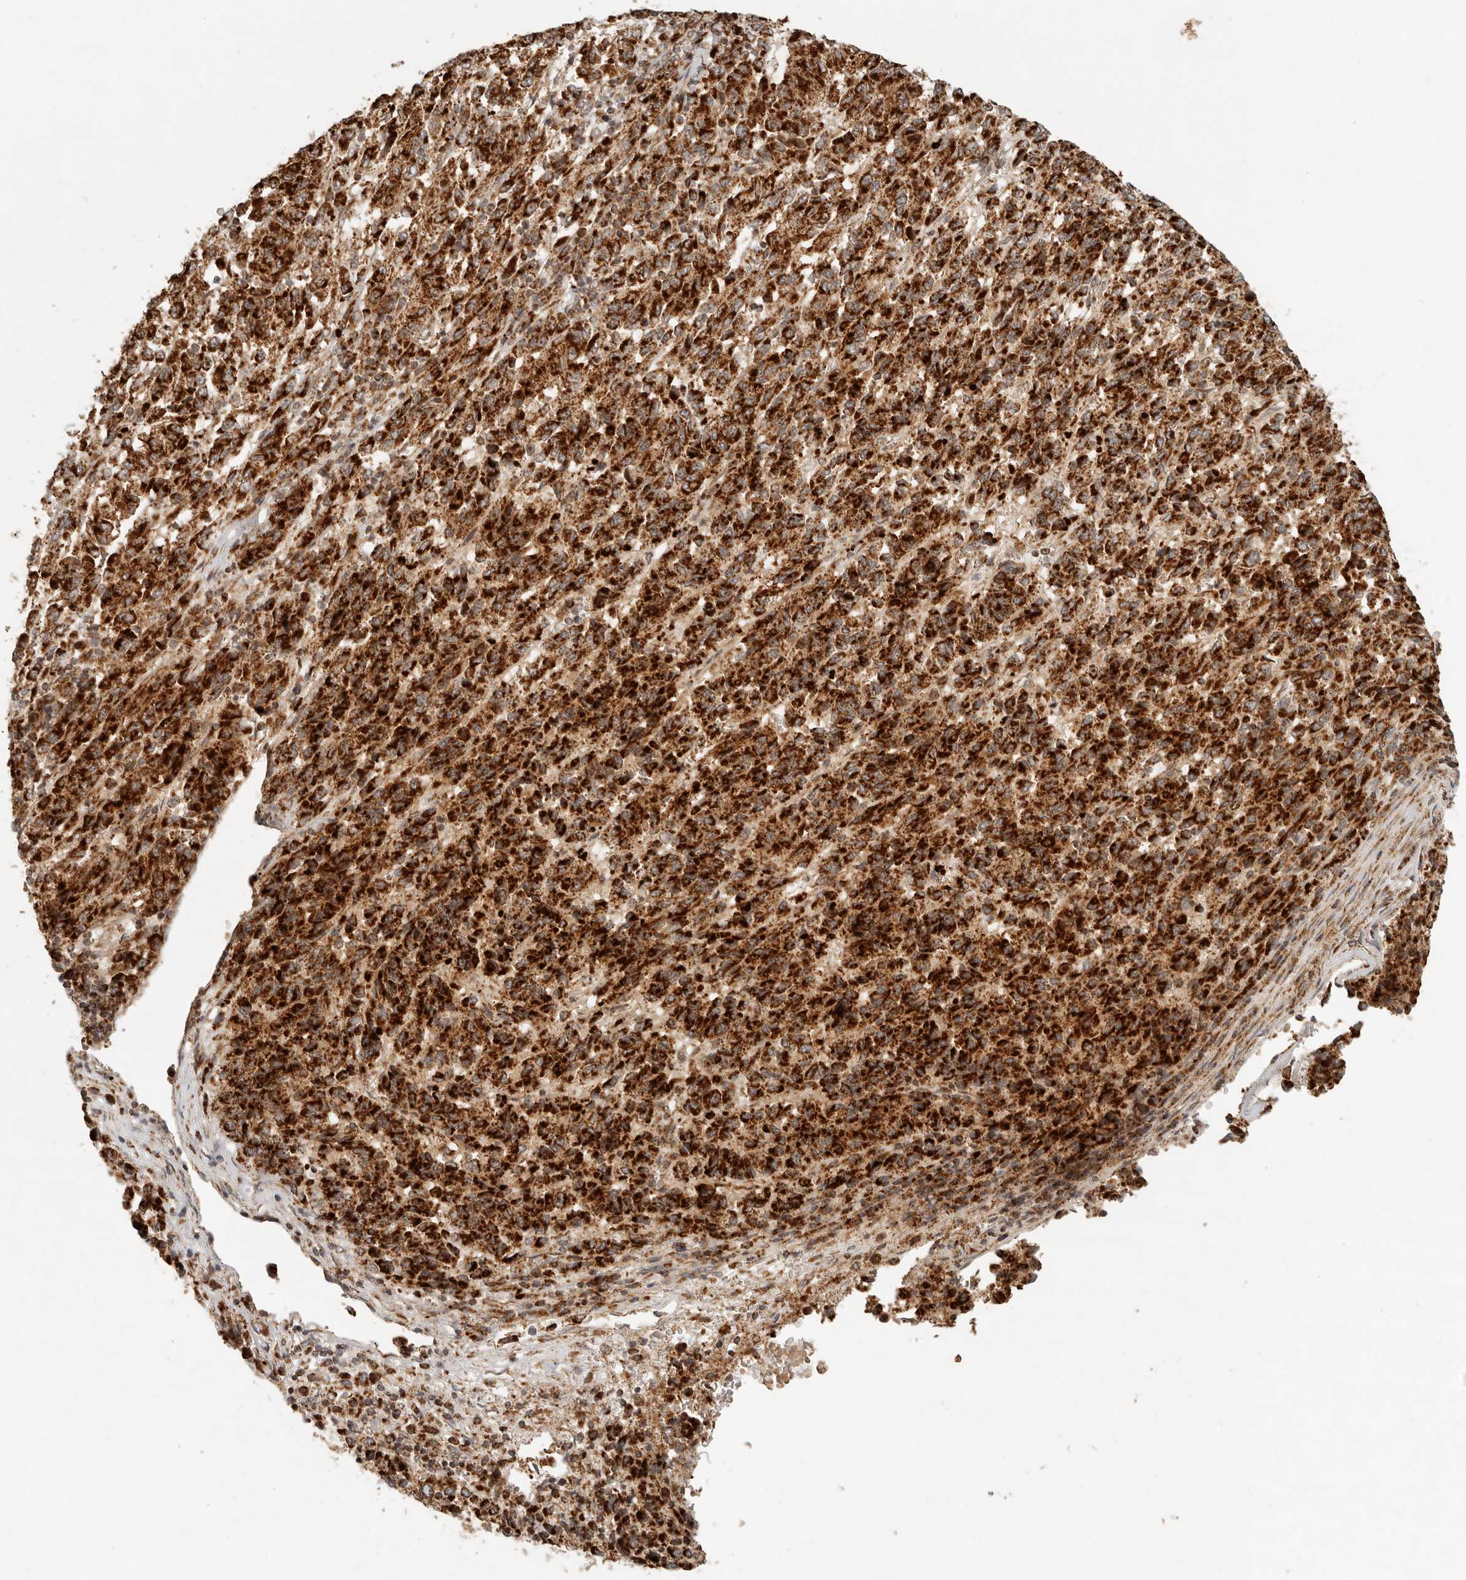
{"staining": {"intensity": "strong", "quantity": ">75%", "location": "cytoplasmic/membranous"}, "tissue": "melanoma", "cell_type": "Tumor cells", "image_type": "cancer", "snomed": [{"axis": "morphology", "description": "Malignant melanoma, Metastatic site"}, {"axis": "topography", "description": "Lung"}], "caption": "Human malignant melanoma (metastatic site) stained for a protein (brown) reveals strong cytoplasmic/membranous positive expression in approximately >75% of tumor cells.", "gene": "MRPL55", "patient": {"sex": "male", "age": 64}}